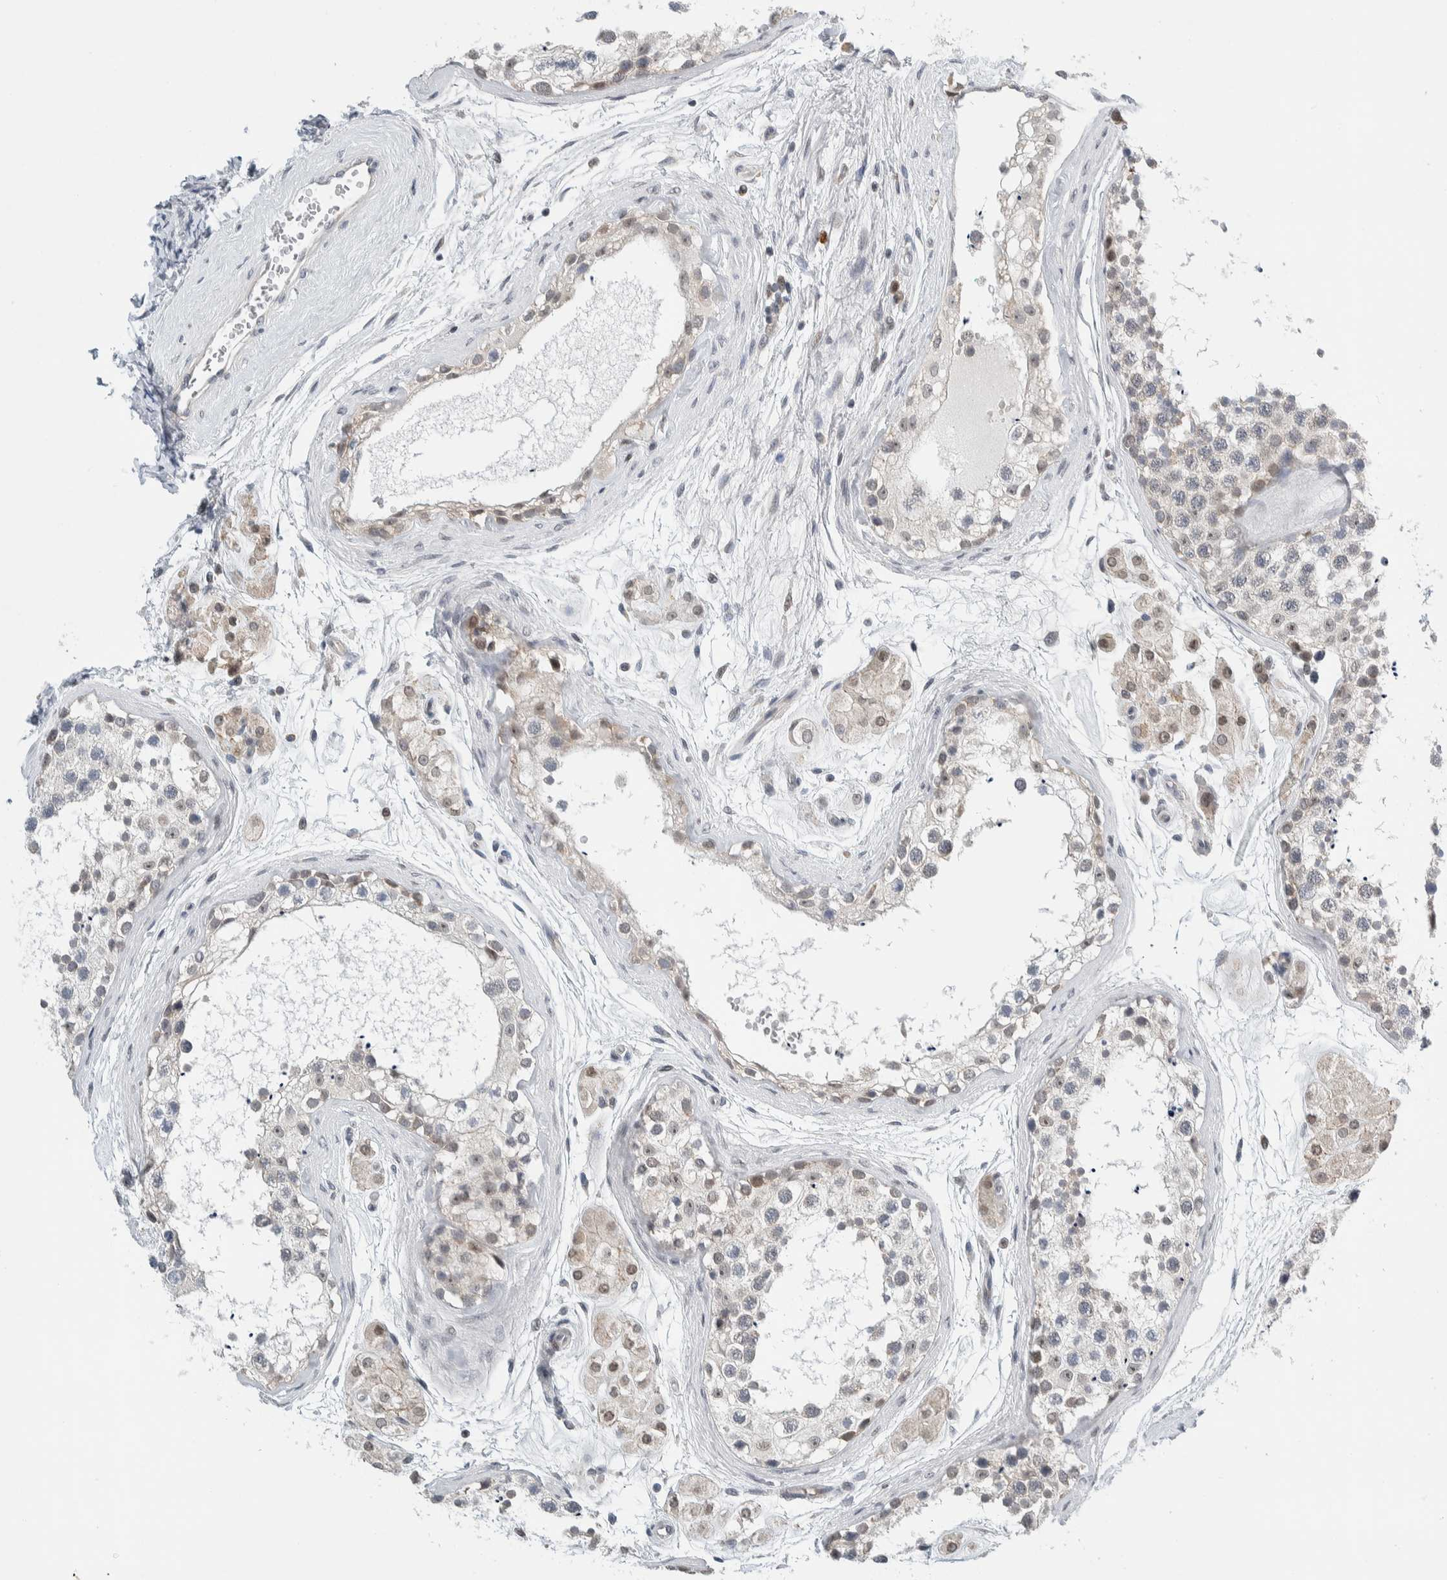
{"staining": {"intensity": "weak", "quantity": "<25%", "location": "cytoplasmic/membranous,nuclear"}, "tissue": "testis", "cell_type": "Cells in seminiferous ducts", "image_type": "normal", "snomed": [{"axis": "morphology", "description": "Normal tissue, NOS"}, {"axis": "topography", "description": "Testis"}], "caption": "IHC of benign testis reveals no expression in cells in seminiferous ducts. (Immunohistochemistry, brightfield microscopy, high magnification).", "gene": "NEUROD1", "patient": {"sex": "male", "age": 56}}